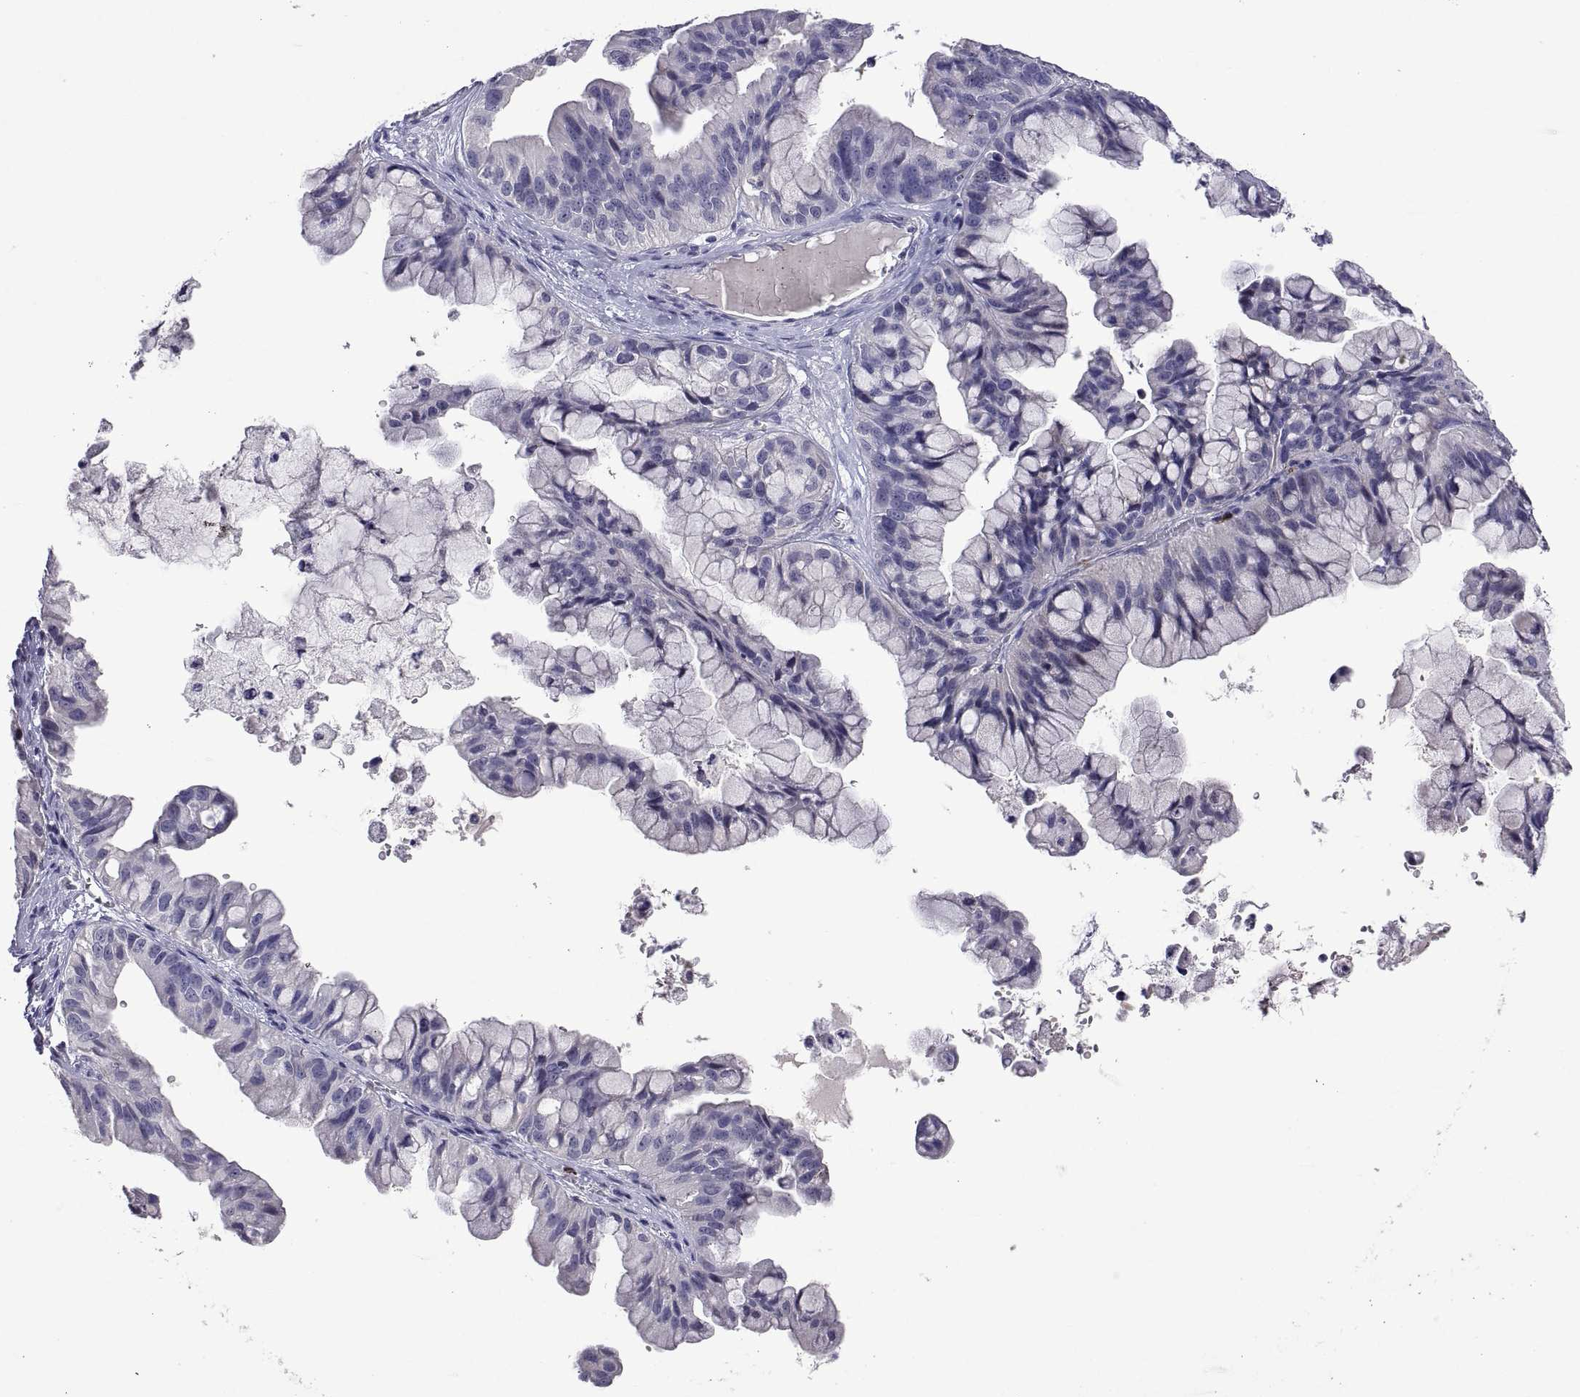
{"staining": {"intensity": "negative", "quantity": "none", "location": "none"}, "tissue": "ovarian cancer", "cell_type": "Tumor cells", "image_type": "cancer", "snomed": [{"axis": "morphology", "description": "Cystadenocarcinoma, mucinous, NOS"}, {"axis": "topography", "description": "Ovary"}], "caption": "Tumor cells show no significant protein expression in ovarian cancer.", "gene": "MS4A1", "patient": {"sex": "female", "age": 76}}